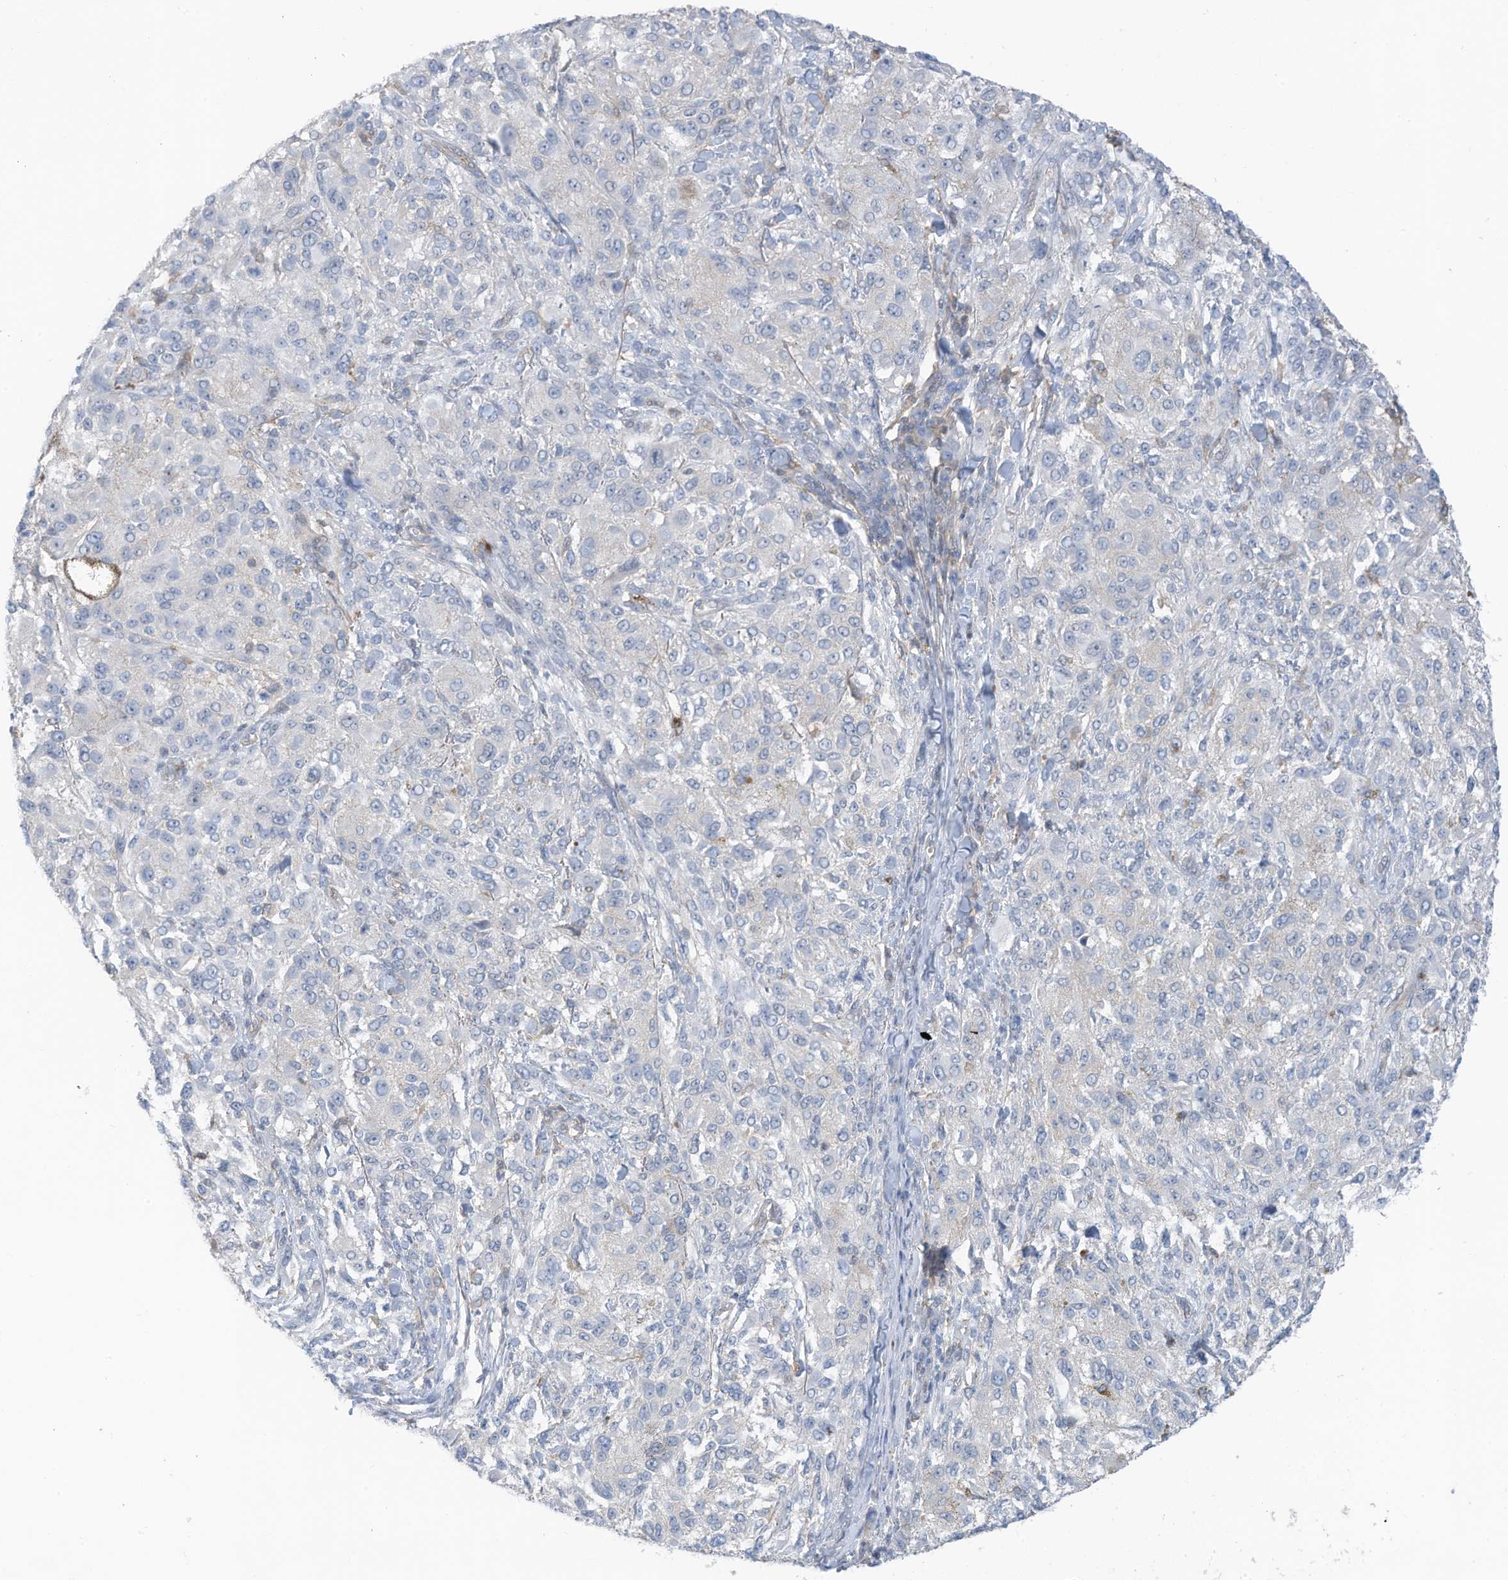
{"staining": {"intensity": "negative", "quantity": "none", "location": "none"}, "tissue": "melanoma", "cell_type": "Tumor cells", "image_type": "cancer", "snomed": [{"axis": "morphology", "description": "Necrosis, NOS"}, {"axis": "morphology", "description": "Malignant melanoma, NOS"}, {"axis": "topography", "description": "Skin"}], "caption": "High power microscopy micrograph of an immunohistochemistry histopathology image of malignant melanoma, revealing no significant expression in tumor cells.", "gene": "ZNF846", "patient": {"sex": "female", "age": 87}}